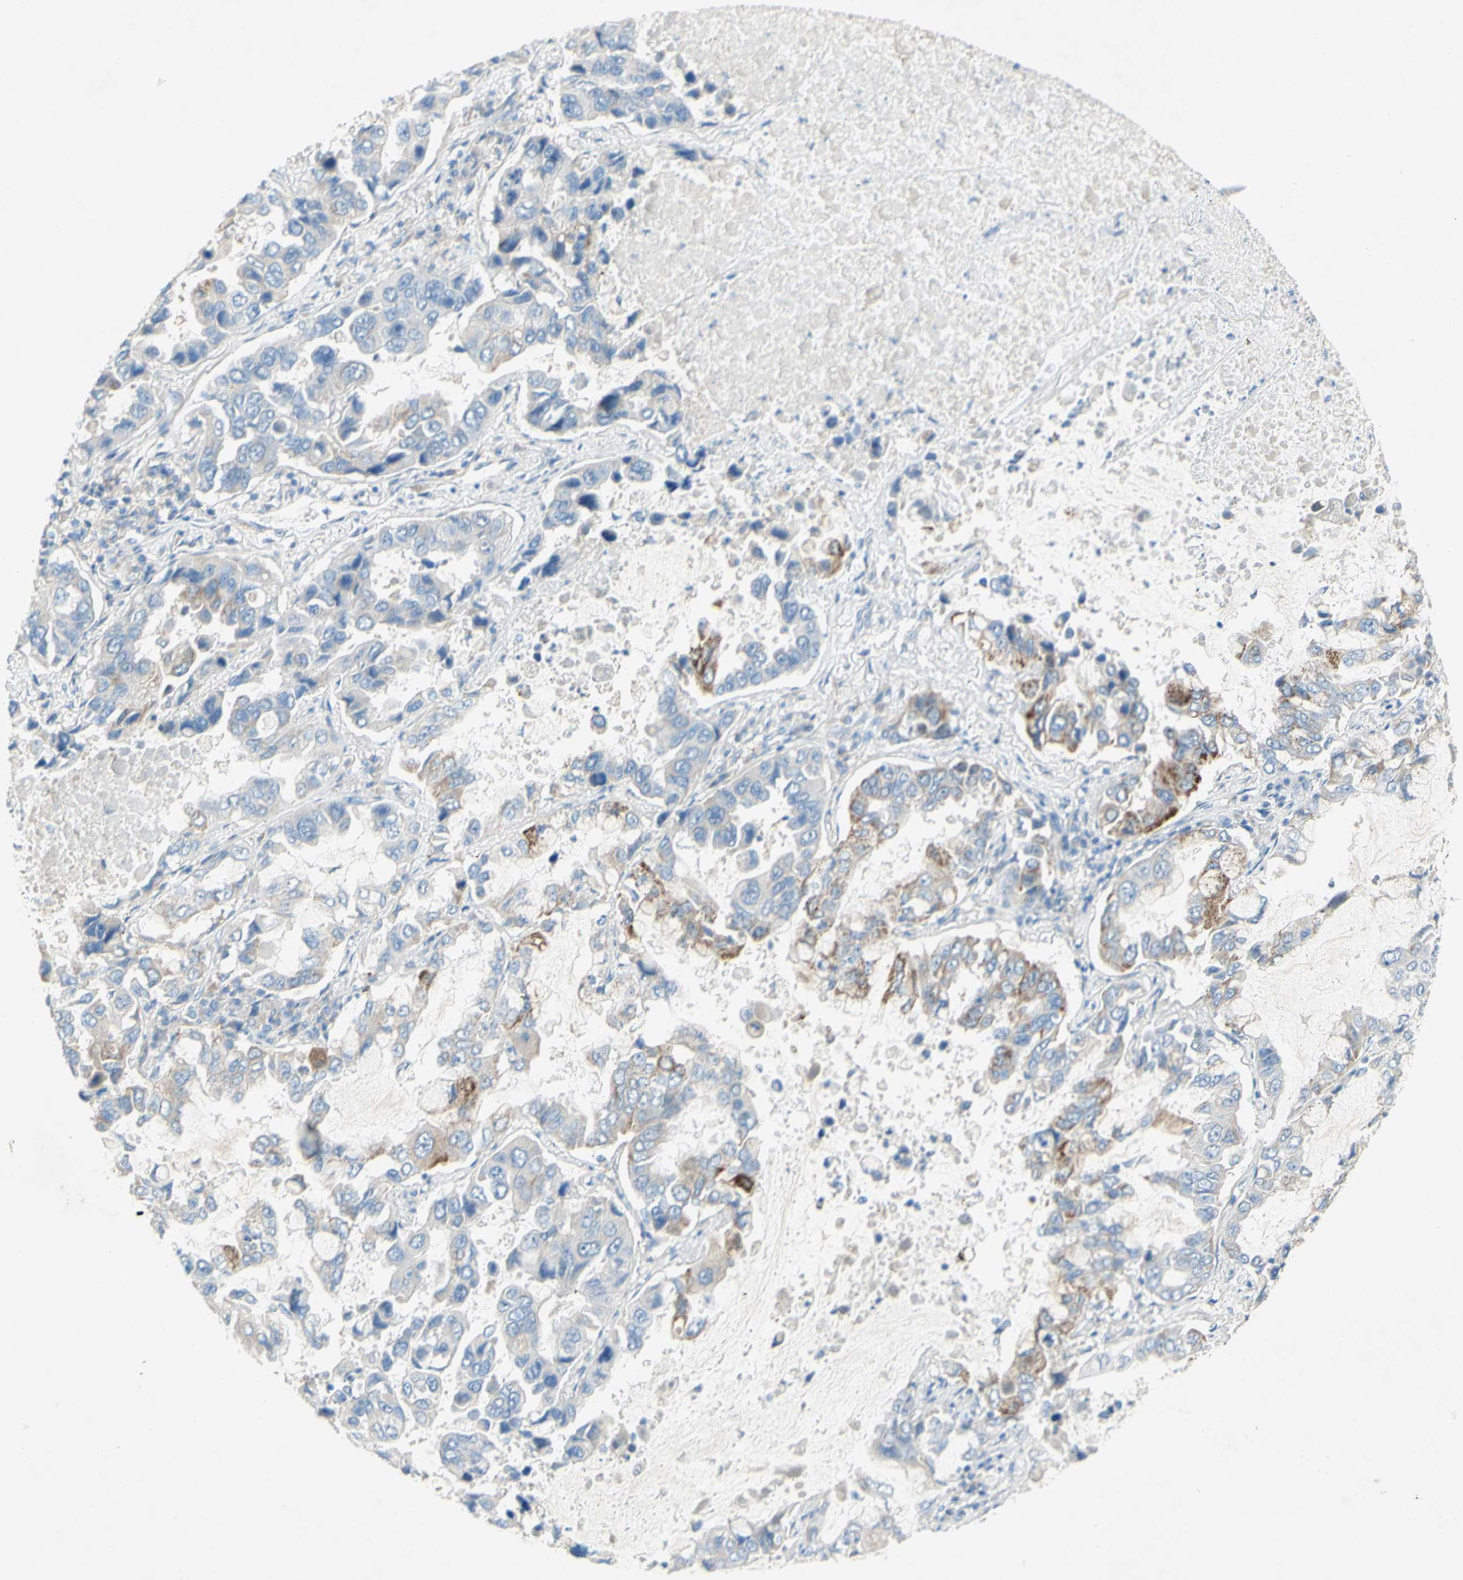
{"staining": {"intensity": "moderate", "quantity": "<25%", "location": "cytoplasmic/membranous"}, "tissue": "lung cancer", "cell_type": "Tumor cells", "image_type": "cancer", "snomed": [{"axis": "morphology", "description": "Adenocarcinoma, NOS"}, {"axis": "topography", "description": "Lung"}], "caption": "This histopathology image demonstrates lung cancer (adenocarcinoma) stained with immunohistochemistry (IHC) to label a protein in brown. The cytoplasmic/membranous of tumor cells show moderate positivity for the protein. Nuclei are counter-stained blue.", "gene": "ACADL", "patient": {"sex": "male", "age": 64}}